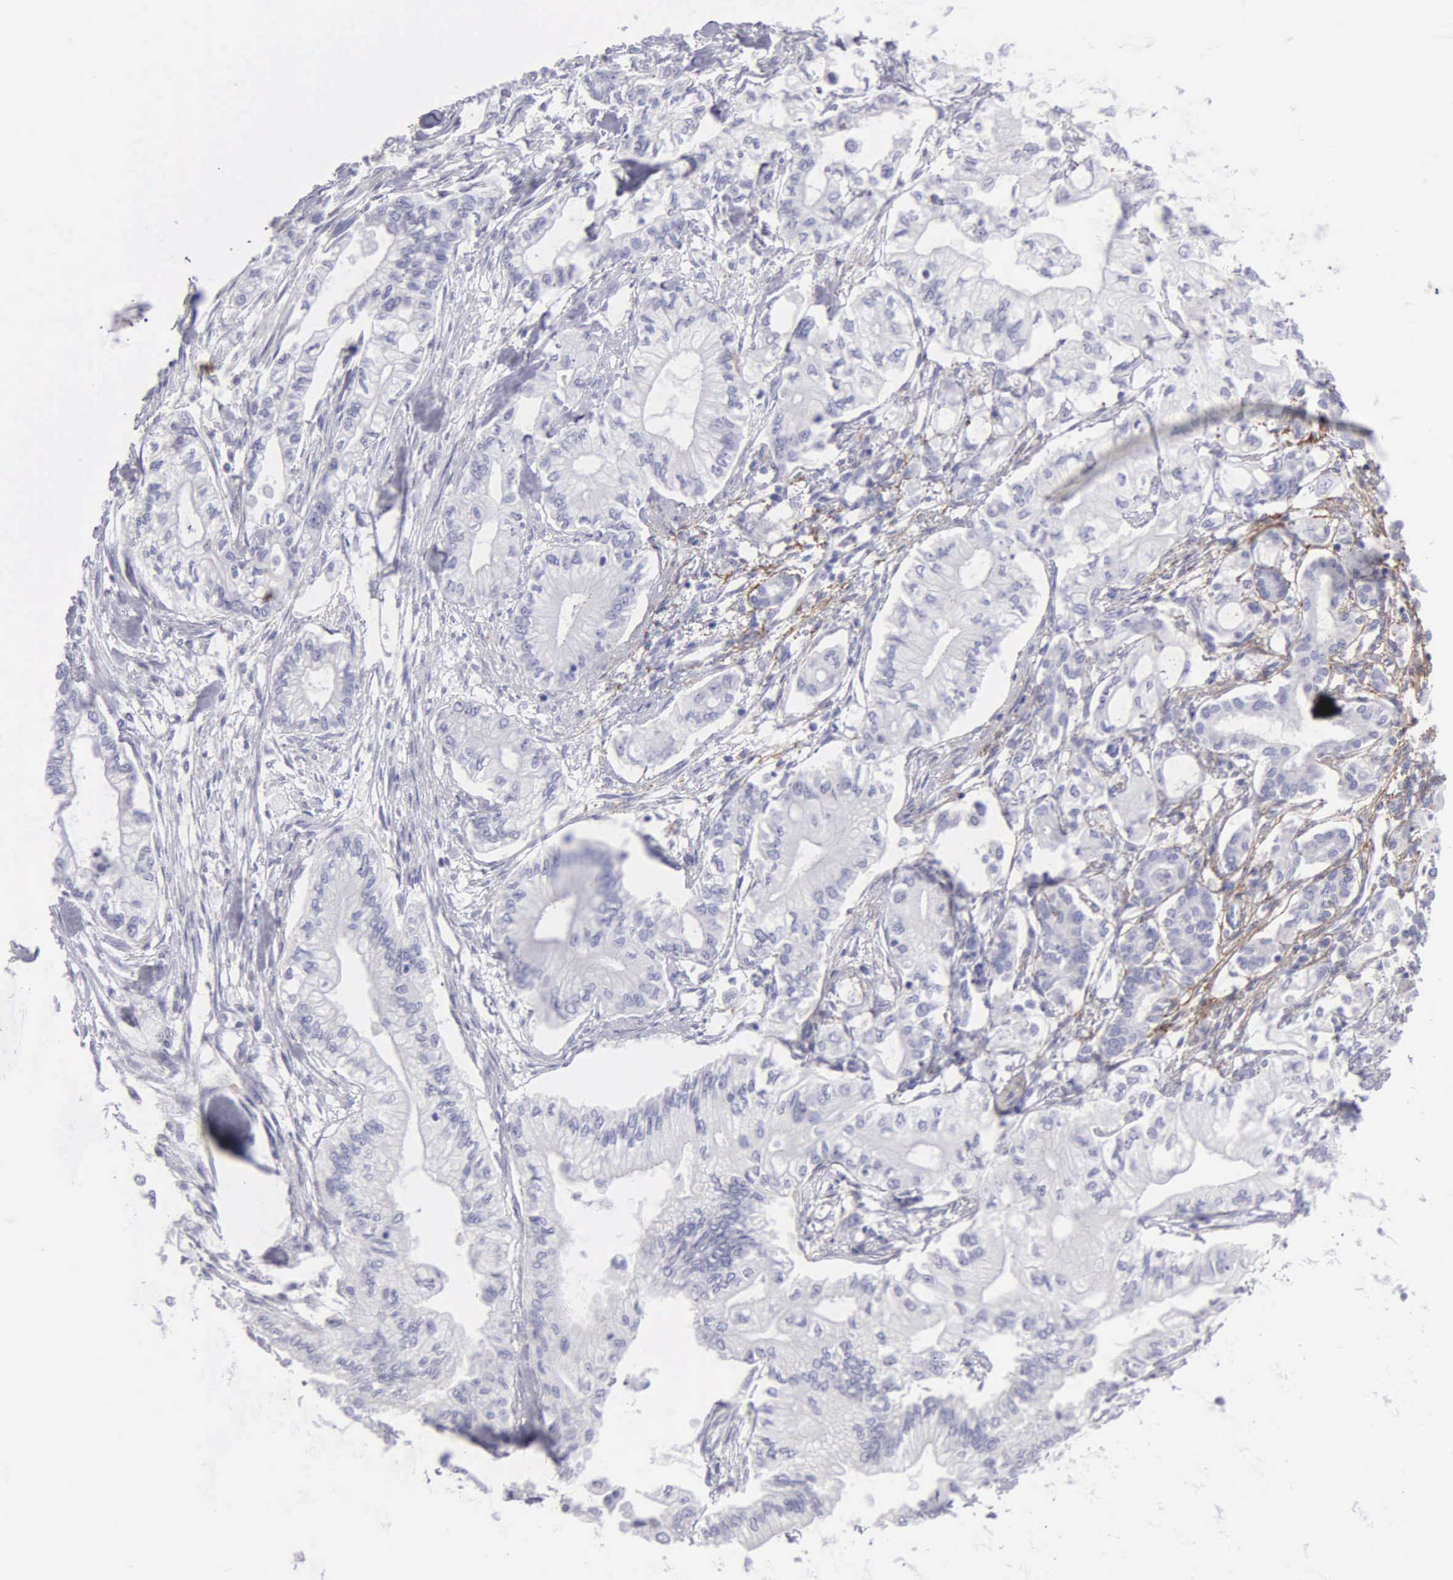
{"staining": {"intensity": "negative", "quantity": "none", "location": "none"}, "tissue": "pancreatic cancer", "cell_type": "Tumor cells", "image_type": "cancer", "snomed": [{"axis": "morphology", "description": "Adenocarcinoma, NOS"}, {"axis": "topography", "description": "Pancreas"}], "caption": "There is no significant expression in tumor cells of pancreatic cancer (adenocarcinoma). (Stains: DAB (3,3'-diaminobenzidine) IHC with hematoxylin counter stain, Microscopy: brightfield microscopy at high magnification).", "gene": "FBLN5", "patient": {"sex": "male", "age": 79}}